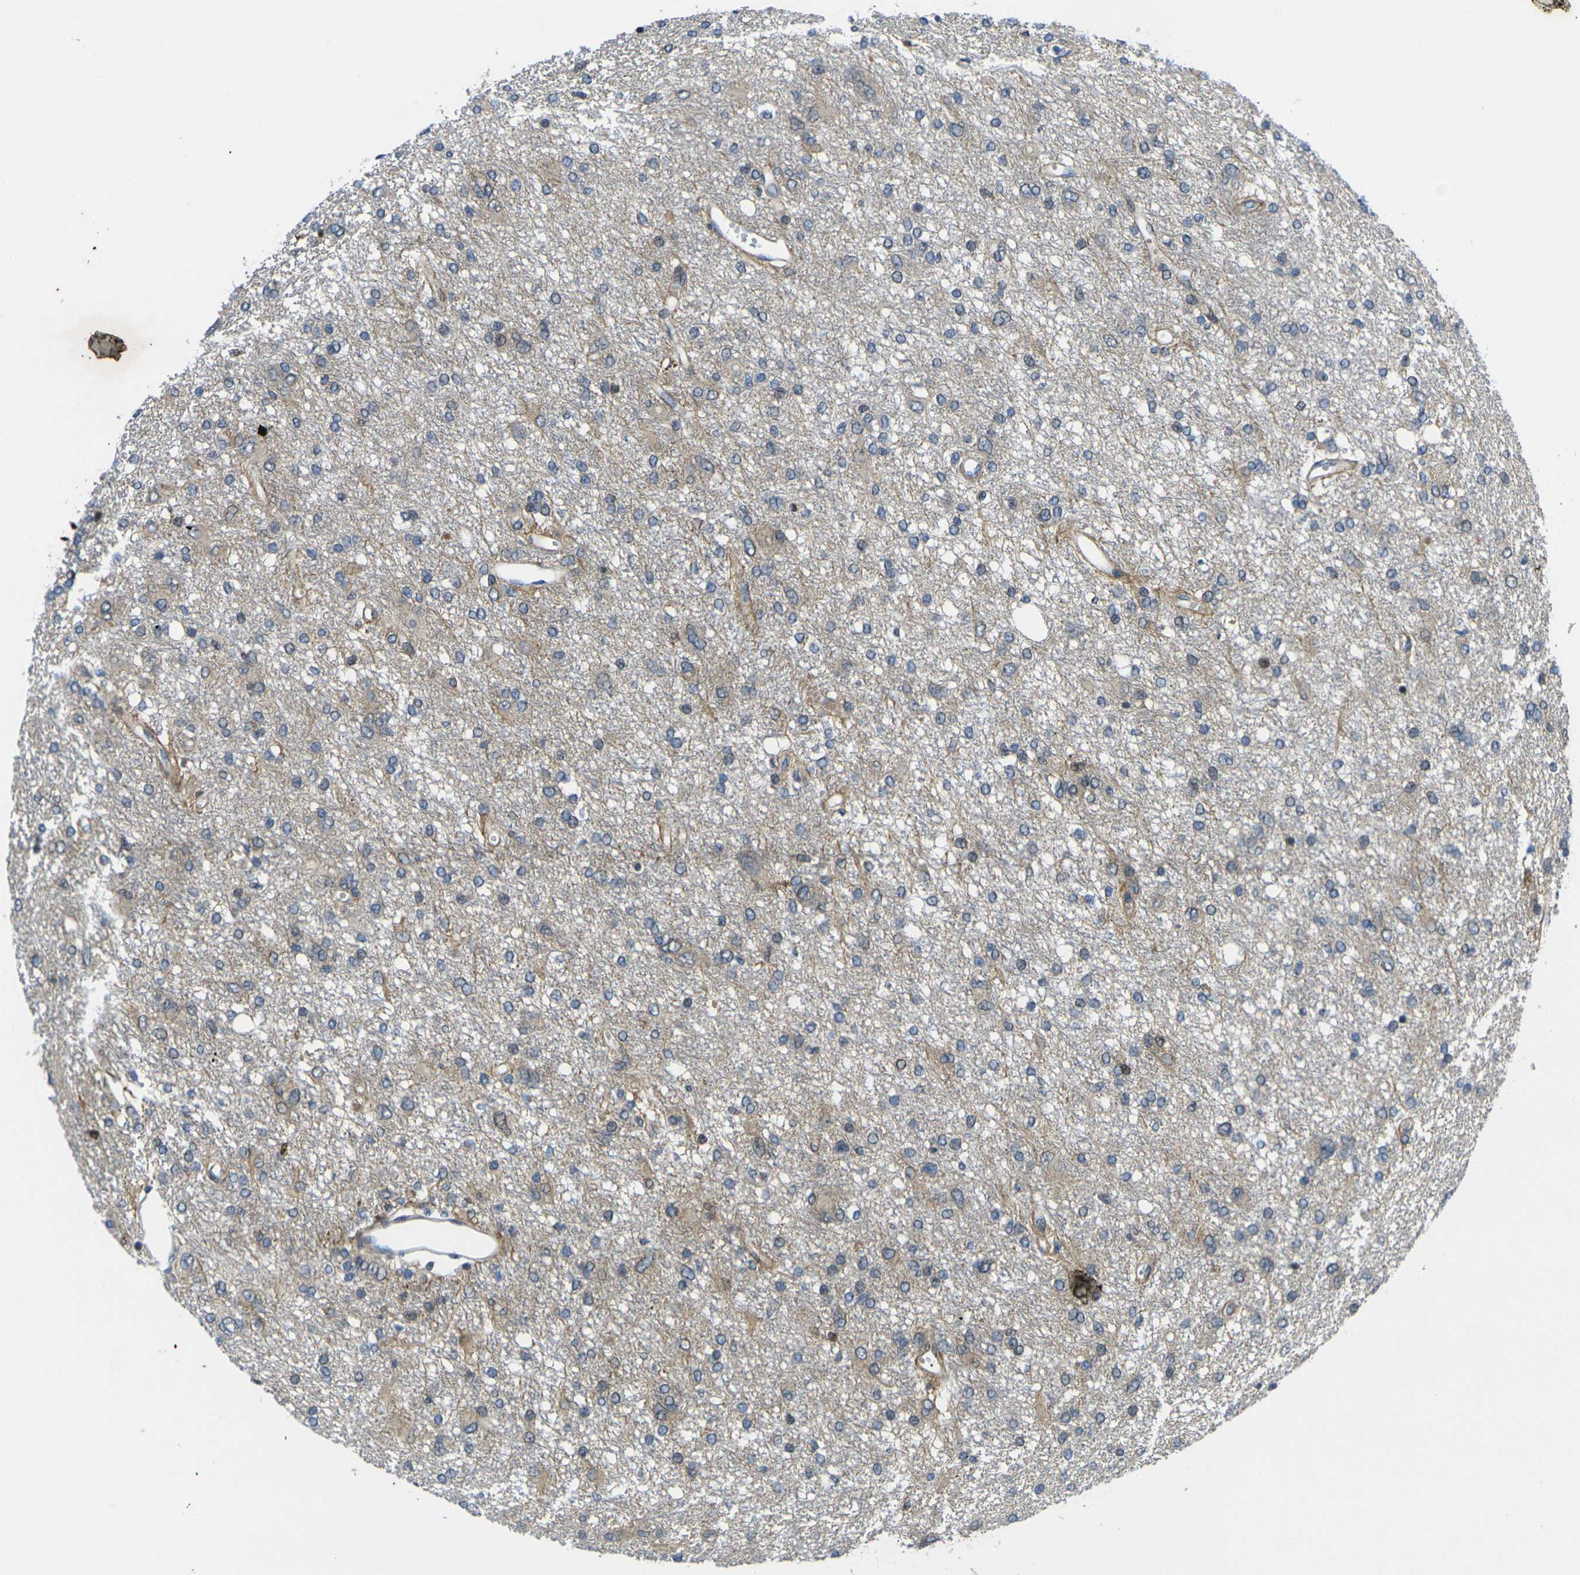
{"staining": {"intensity": "weak", "quantity": "<25%", "location": "cytoplasmic/membranous"}, "tissue": "glioma", "cell_type": "Tumor cells", "image_type": "cancer", "snomed": [{"axis": "morphology", "description": "Glioma, malignant, High grade"}, {"axis": "topography", "description": "Brain"}], "caption": "Glioma stained for a protein using IHC shows no positivity tumor cells.", "gene": "ROBO2", "patient": {"sex": "female", "age": 59}}